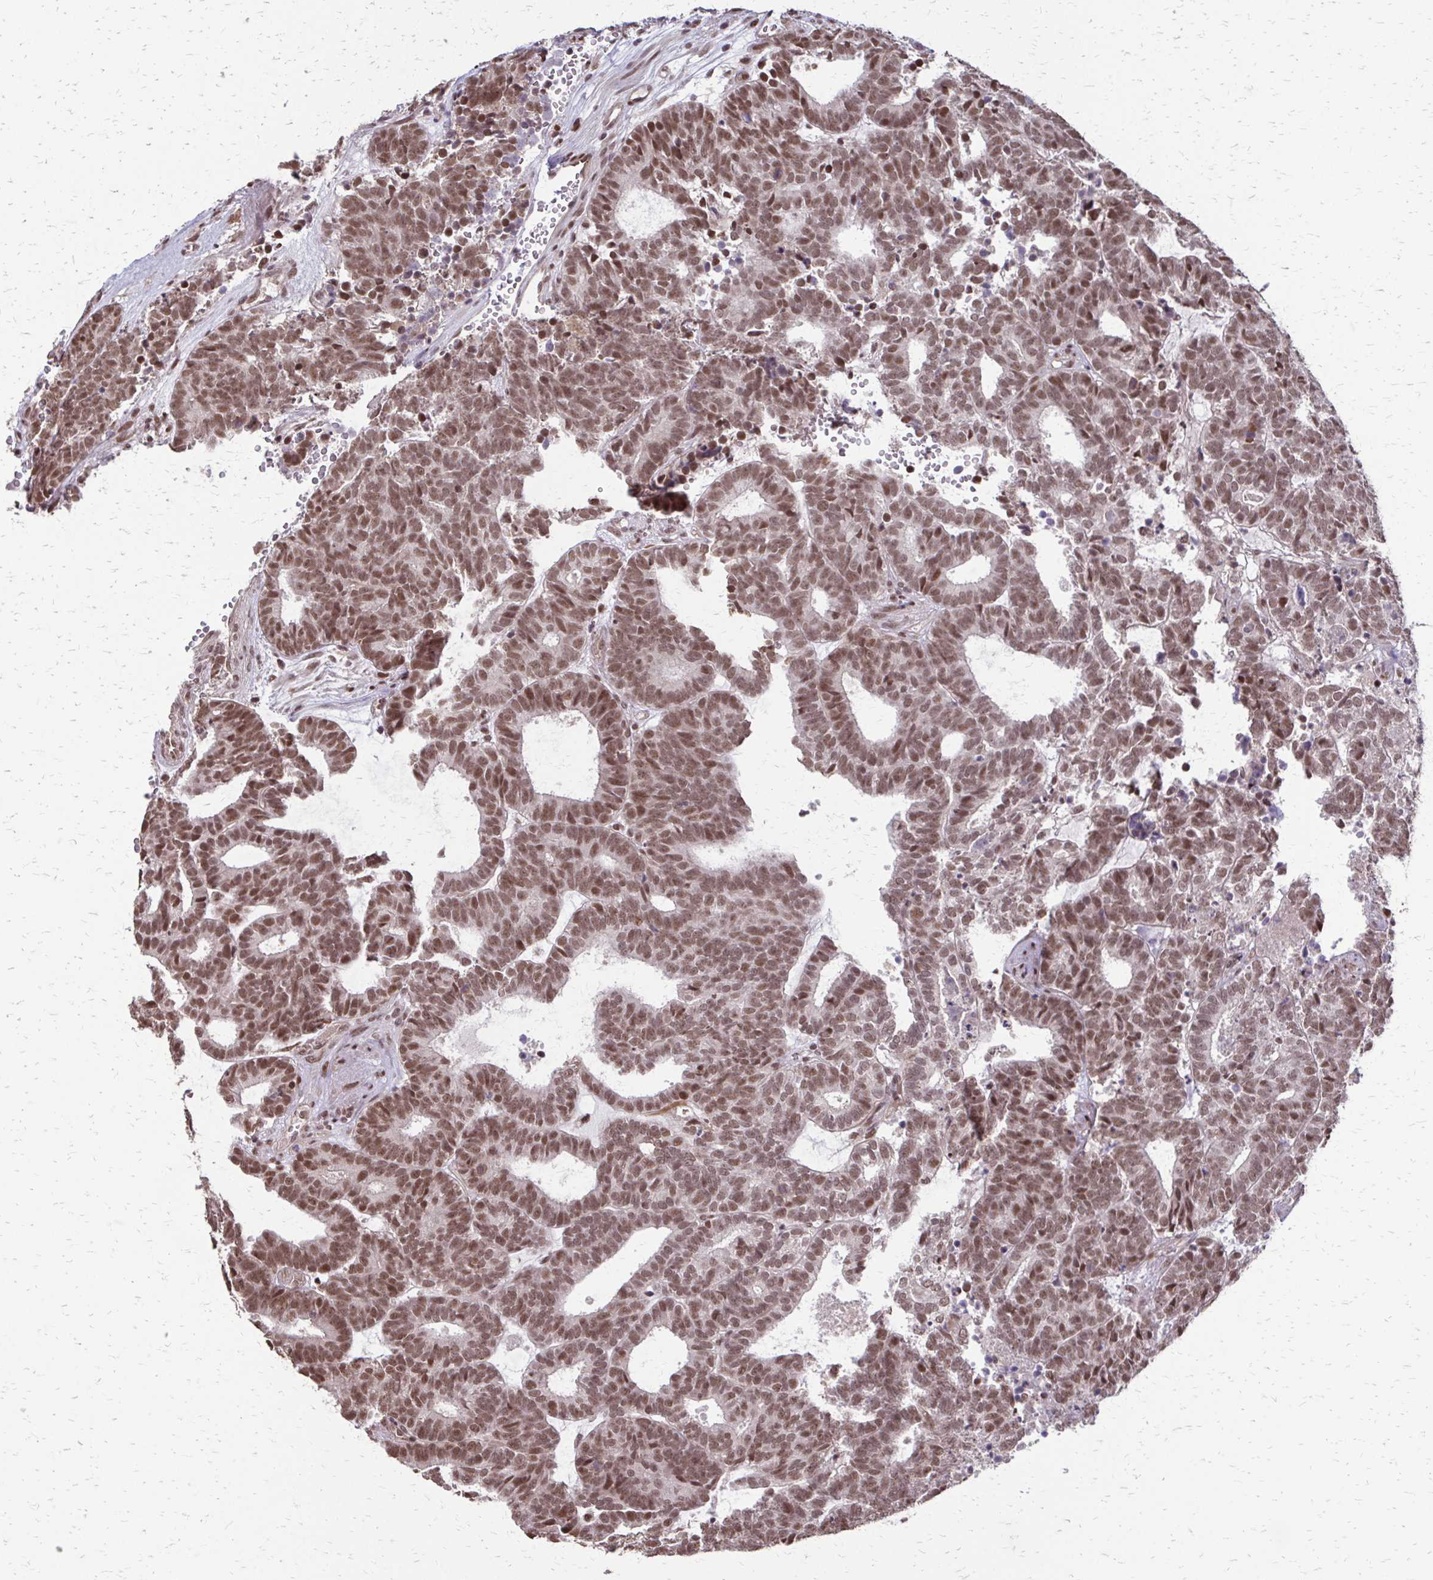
{"staining": {"intensity": "moderate", "quantity": ">75%", "location": "nuclear"}, "tissue": "head and neck cancer", "cell_type": "Tumor cells", "image_type": "cancer", "snomed": [{"axis": "morphology", "description": "Adenocarcinoma, NOS"}, {"axis": "topography", "description": "Head-Neck"}], "caption": "Moderate nuclear protein staining is seen in about >75% of tumor cells in adenocarcinoma (head and neck). The staining was performed using DAB, with brown indicating positive protein expression. Nuclei are stained blue with hematoxylin.", "gene": "SS18", "patient": {"sex": "female", "age": 81}}